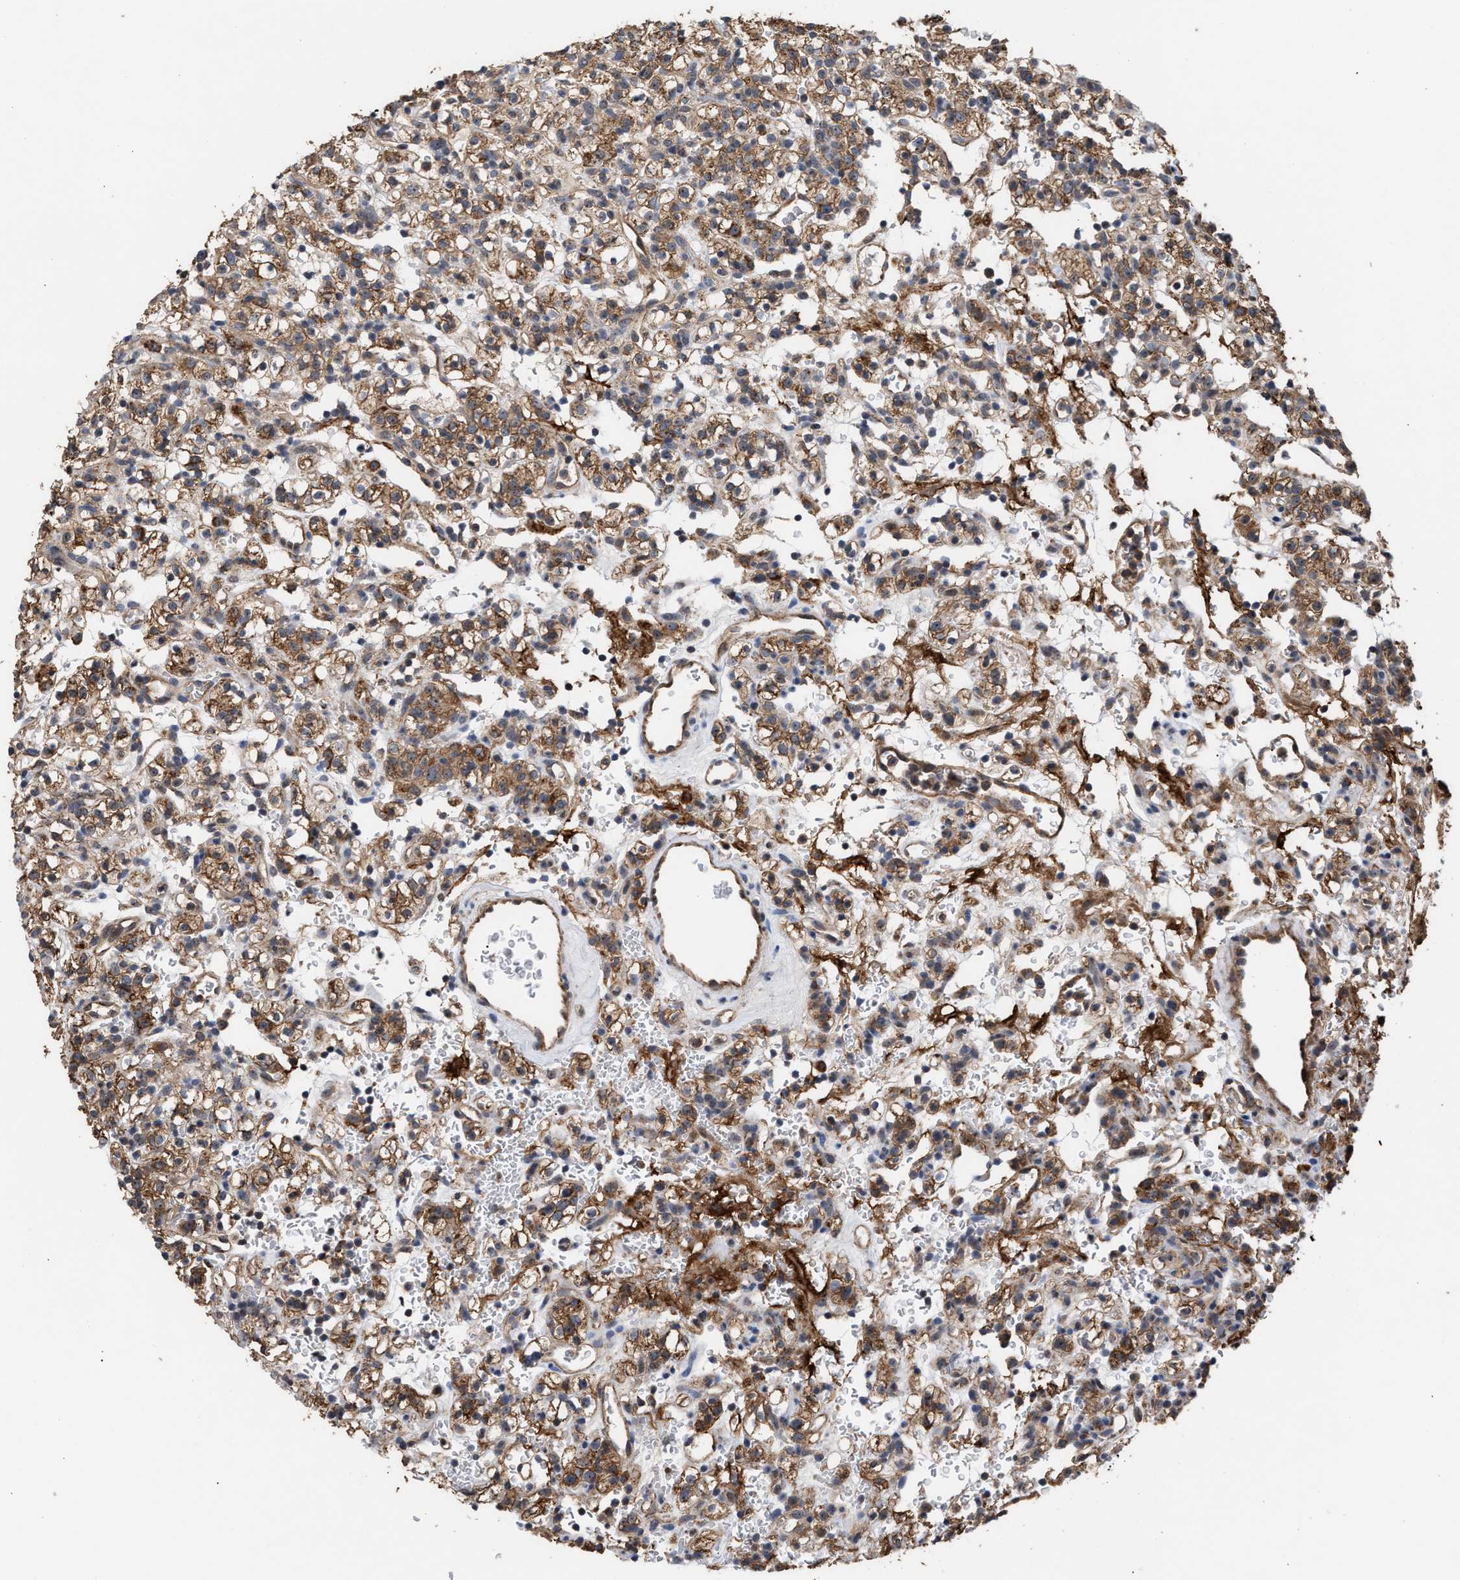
{"staining": {"intensity": "moderate", "quantity": ">75%", "location": "cytoplasmic/membranous"}, "tissue": "renal cancer", "cell_type": "Tumor cells", "image_type": "cancer", "snomed": [{"axis": "morphology", "description": "Normal tissue, NOS"}, {"axis": "morphology", "description": "Adenocarcinoma, NOS"}, {"axis": "topography", "description": "Kidney"}], "caption": "Moderate cytoplasmic/membranous expression is present in approximately >75% of tumor cells in adenocarcinoma (renal).", "gene": "EXOSC2", "patient": {"sex": "female", "age": 72}}